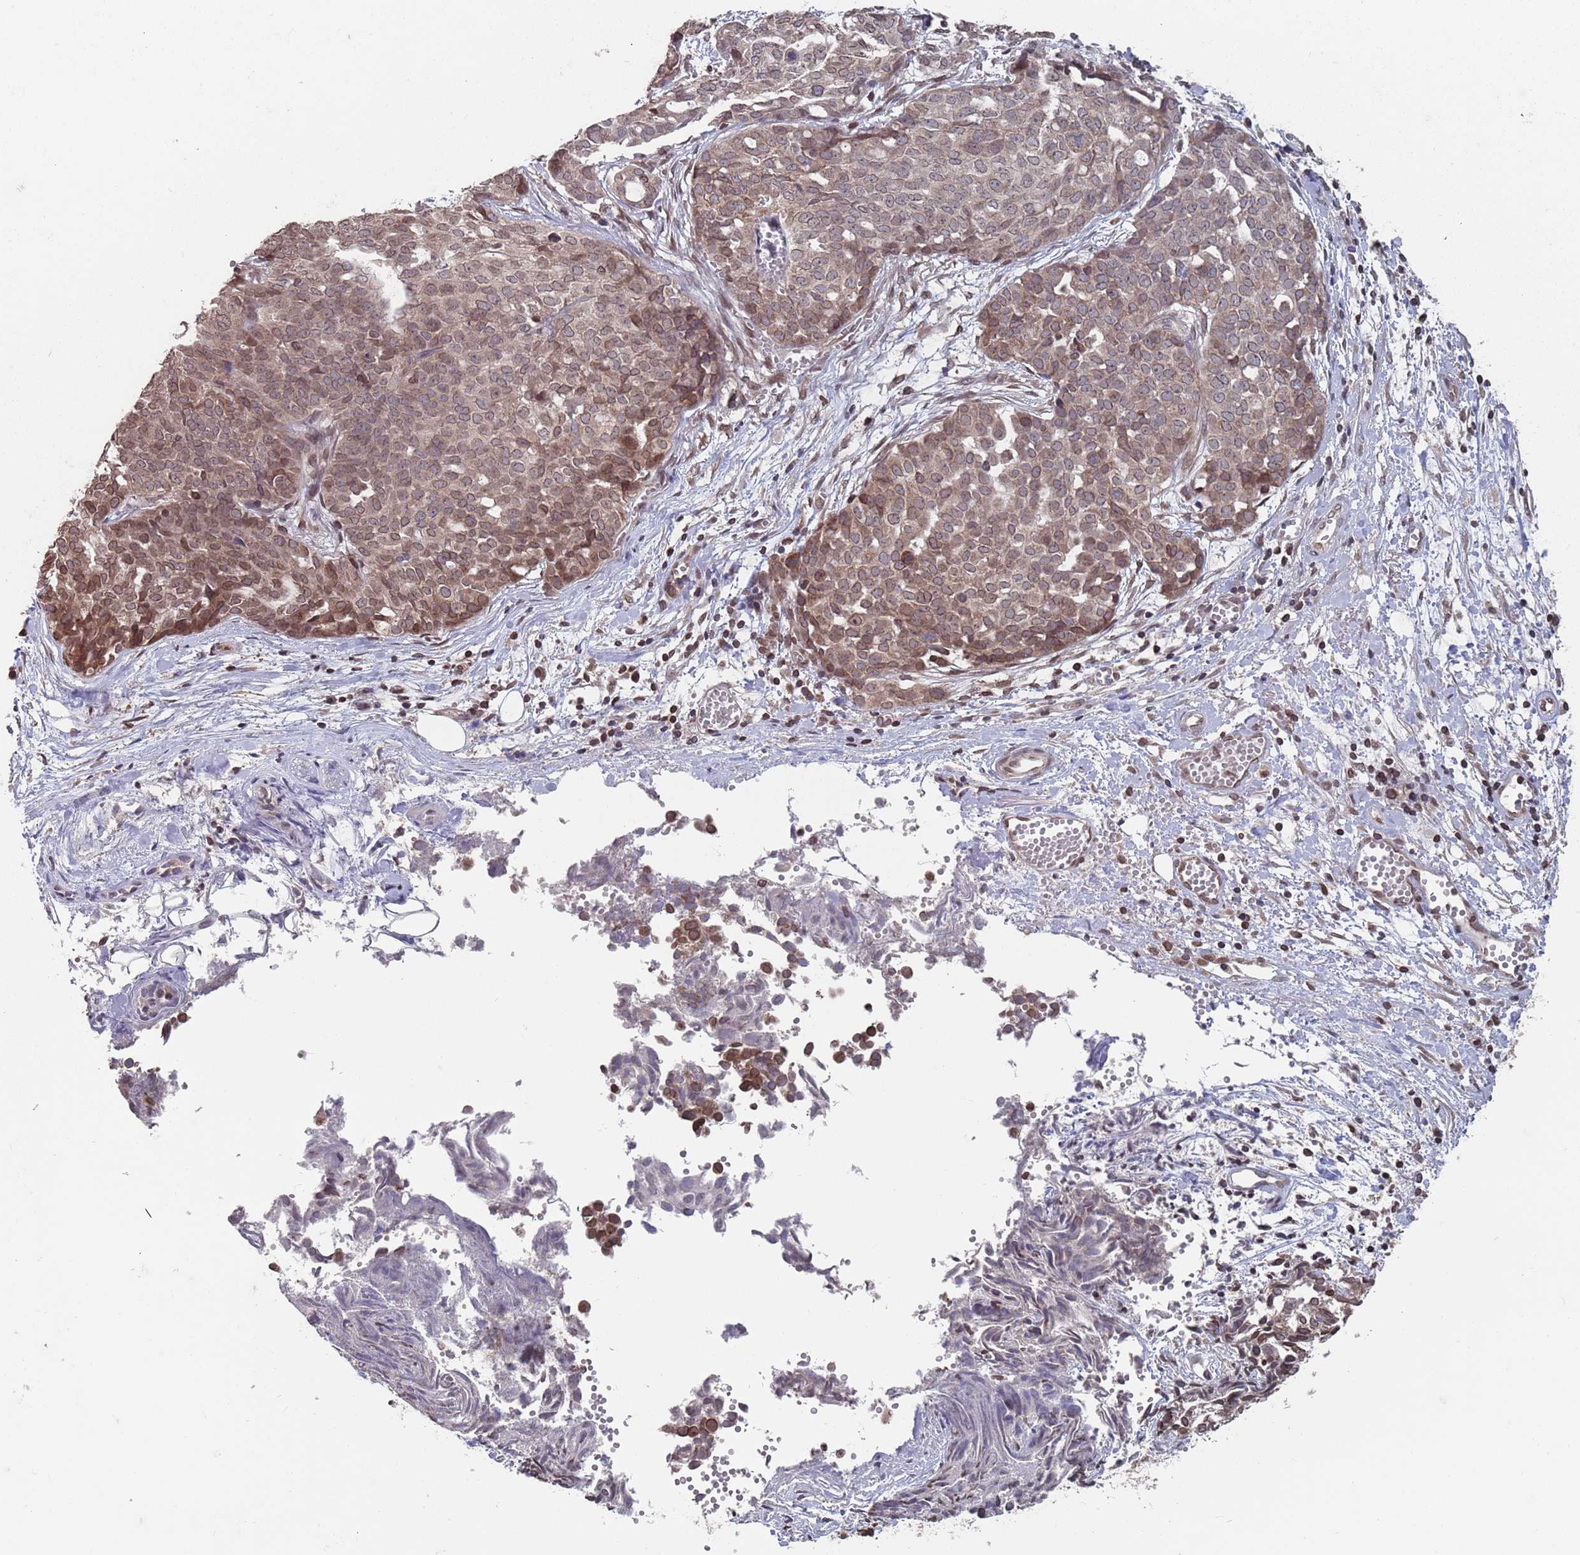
{"staining": {"intensity": "moderate", "quantity": "25%-75%", "location": "cytoplasmic/membranous,nuclear"}, "tissue": "ovarian cancer", "cell_type": "Tumor cells", "image_type": "cancer", "snomed": [{"axis": "morphology", "description": "Cystadenocarcinoma, serous, NOS"}, {"axis": "topography", "description": "Soft tissue"}, {"axis": "topography", "description": "Ovary"}], "caption": "Ovarian serous cystadenocarcinoma tissue displays moderate cytoplasmic/membranous and nuclear expression in approximately 25%-75% of tumor cells, visualized by immunohistochemistry. The protein is shown in brown color, while the nuclei are stained blue.", "gene": "SDHAF3", "patient": {"sex": "female", "age": 57}}